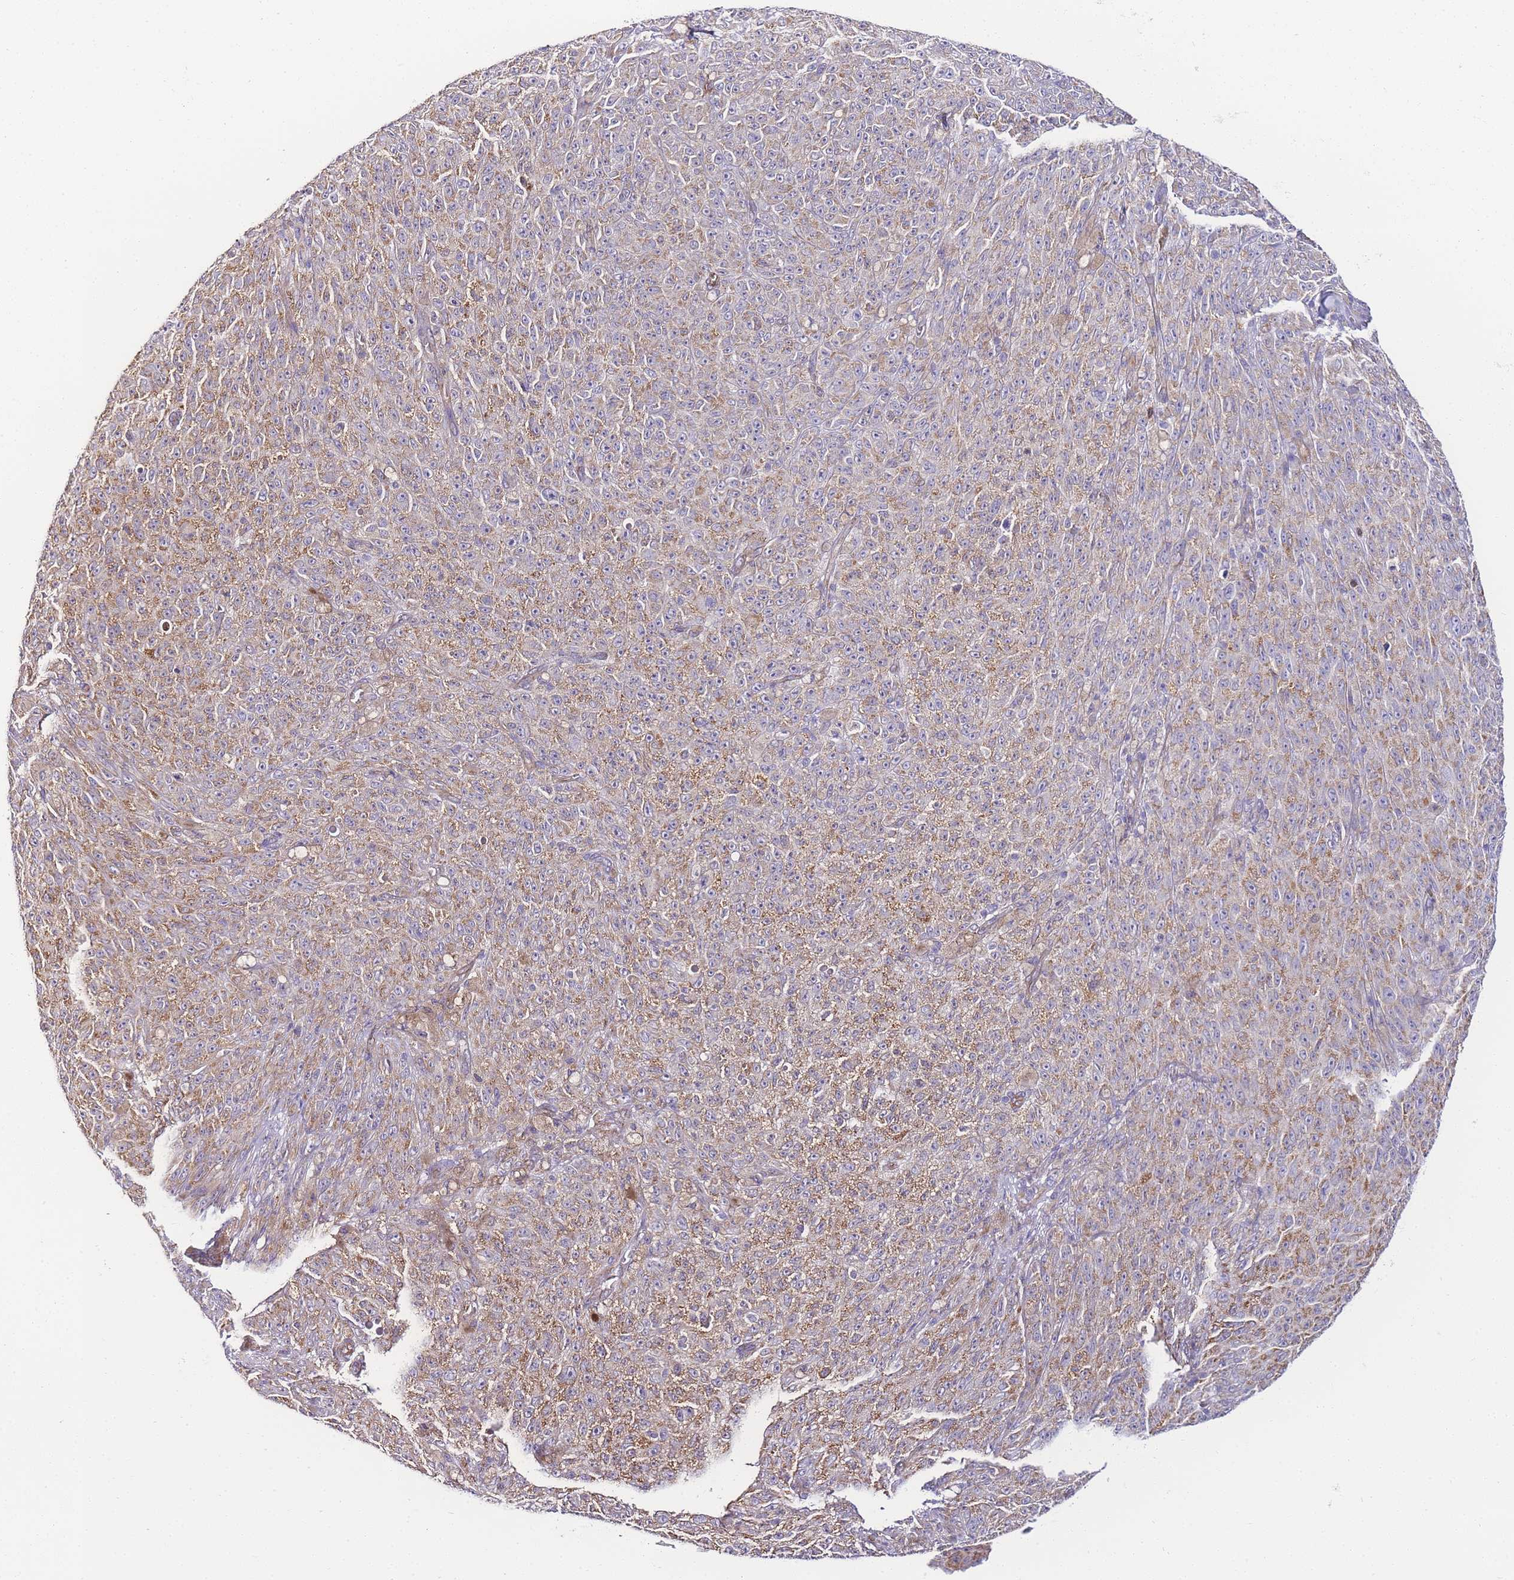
{"staining": {"intensity": "moderate", "quantity": ">75%", "location": "cytoplasmic/membranous"}, "tissue": "melanoma", "cell_type": "Tumor cells", "image_type": "cancer", "snomed": [{"axis": "morphology", "description": "Malignant melanoma, NOS"}, {"axis": "topography", "description": "Skin"}], "caption": "Immunohistochemistry (IHC) histopathology image of malignant melanoma stained for a protein (brown), which exhibits medium levels of moderate cytoplasmic/membranous positivity in about >75% of tumor cells.", "gene": "PDCD7", "patient": {"sex": "female", "age": 82}}